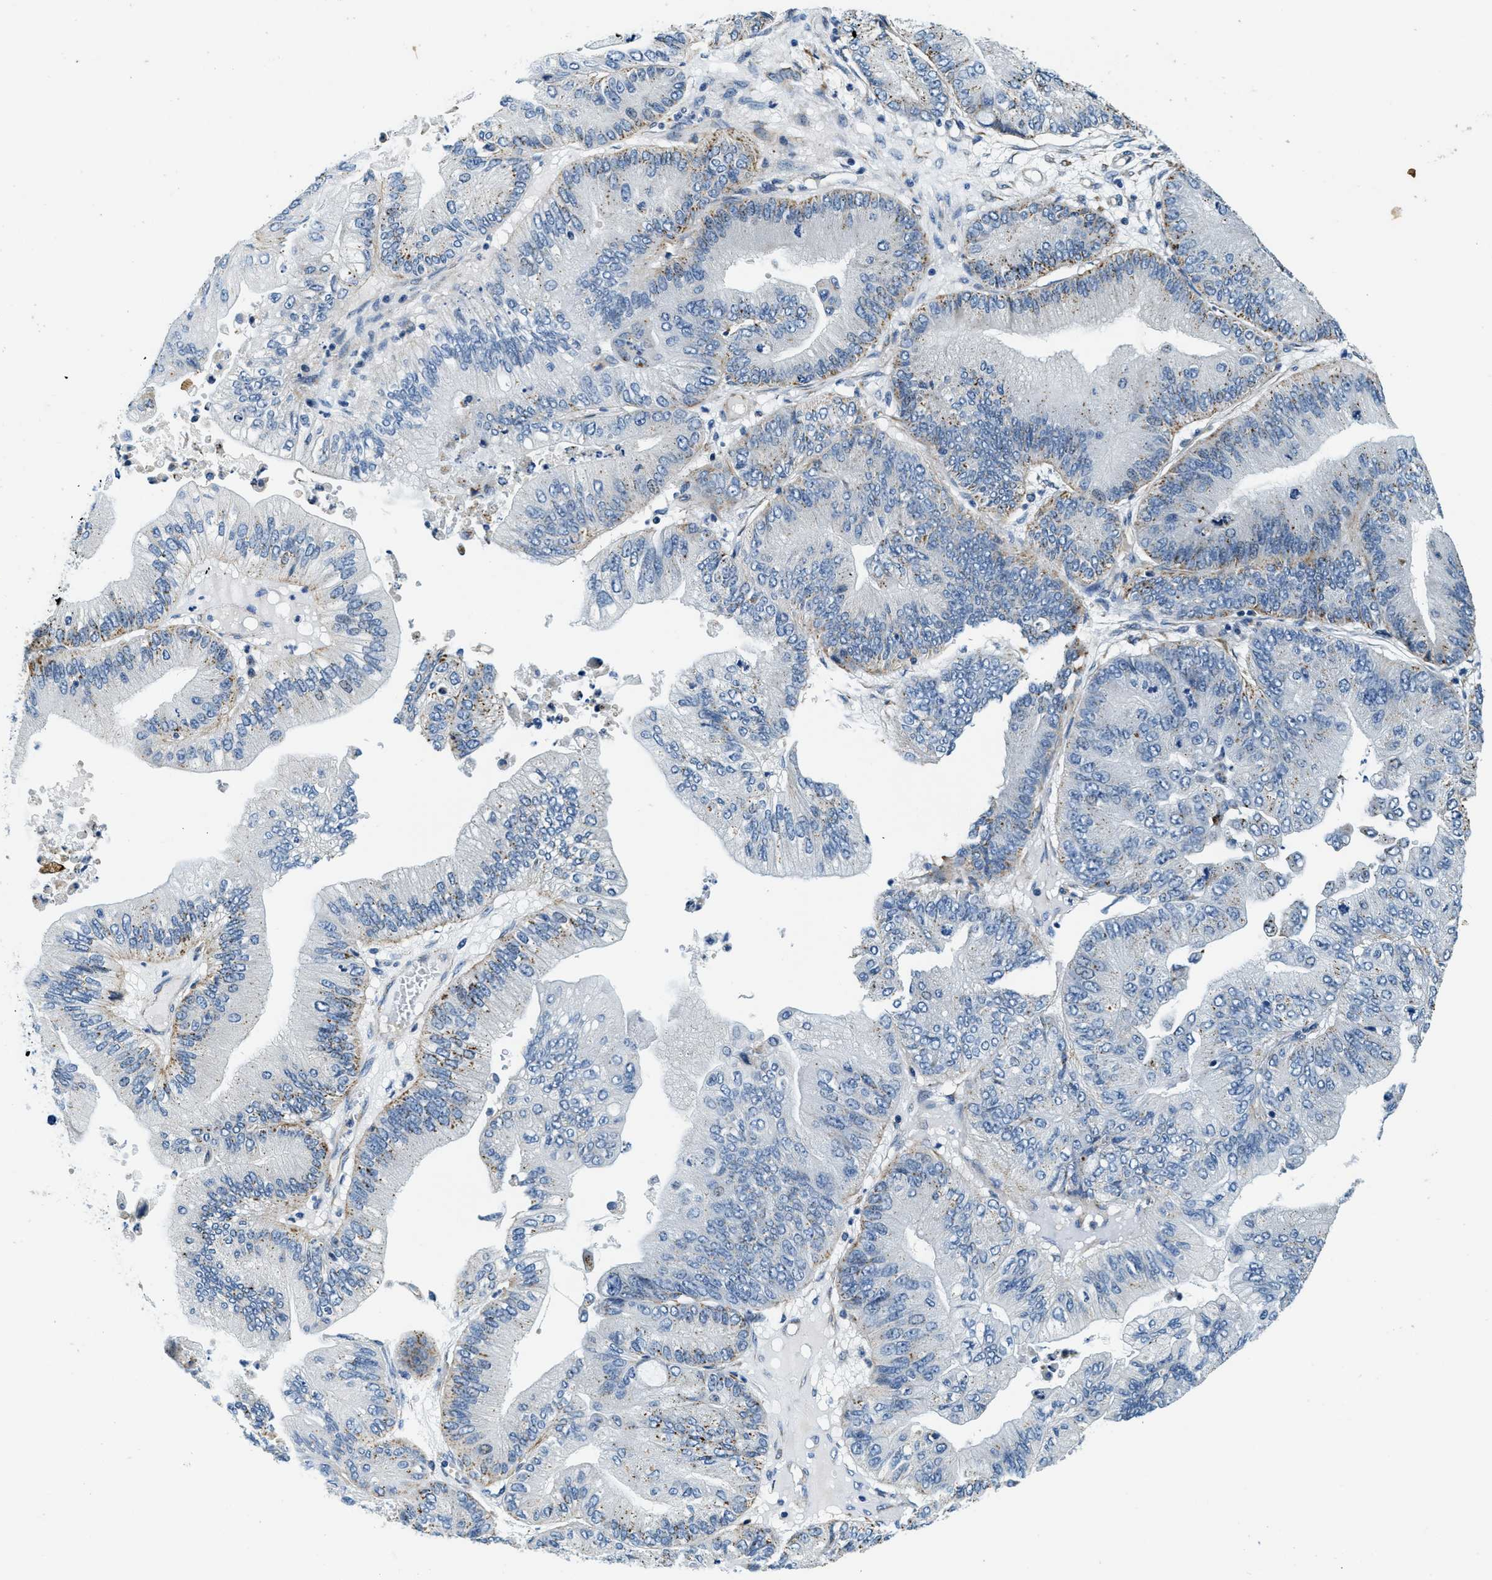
{"staining": {"intensity": "moderate", "quantity": "<25%", "location": "cytoplasmic/membranous"}, "tissue": "ovarian cancer", "cell_type": "Tumor cells", "image_type": "cancer", "snomed": [{"axis": "morphology", "description": "Cystadenocarcinoma, mucinous, NOS"}, {"axis": "topography", "description": "Ovary"}], "caption": "A histopathology image of mucinous cystadenocarcinoma (ovarian) stained for a protein exhibits moderate cytoplasmic/membranous brown staining in tumor cells. (IHC, brightfield microscopy, high magnification).", "gene": "GNS", "patient": {"sex": "female", "age": 61}}